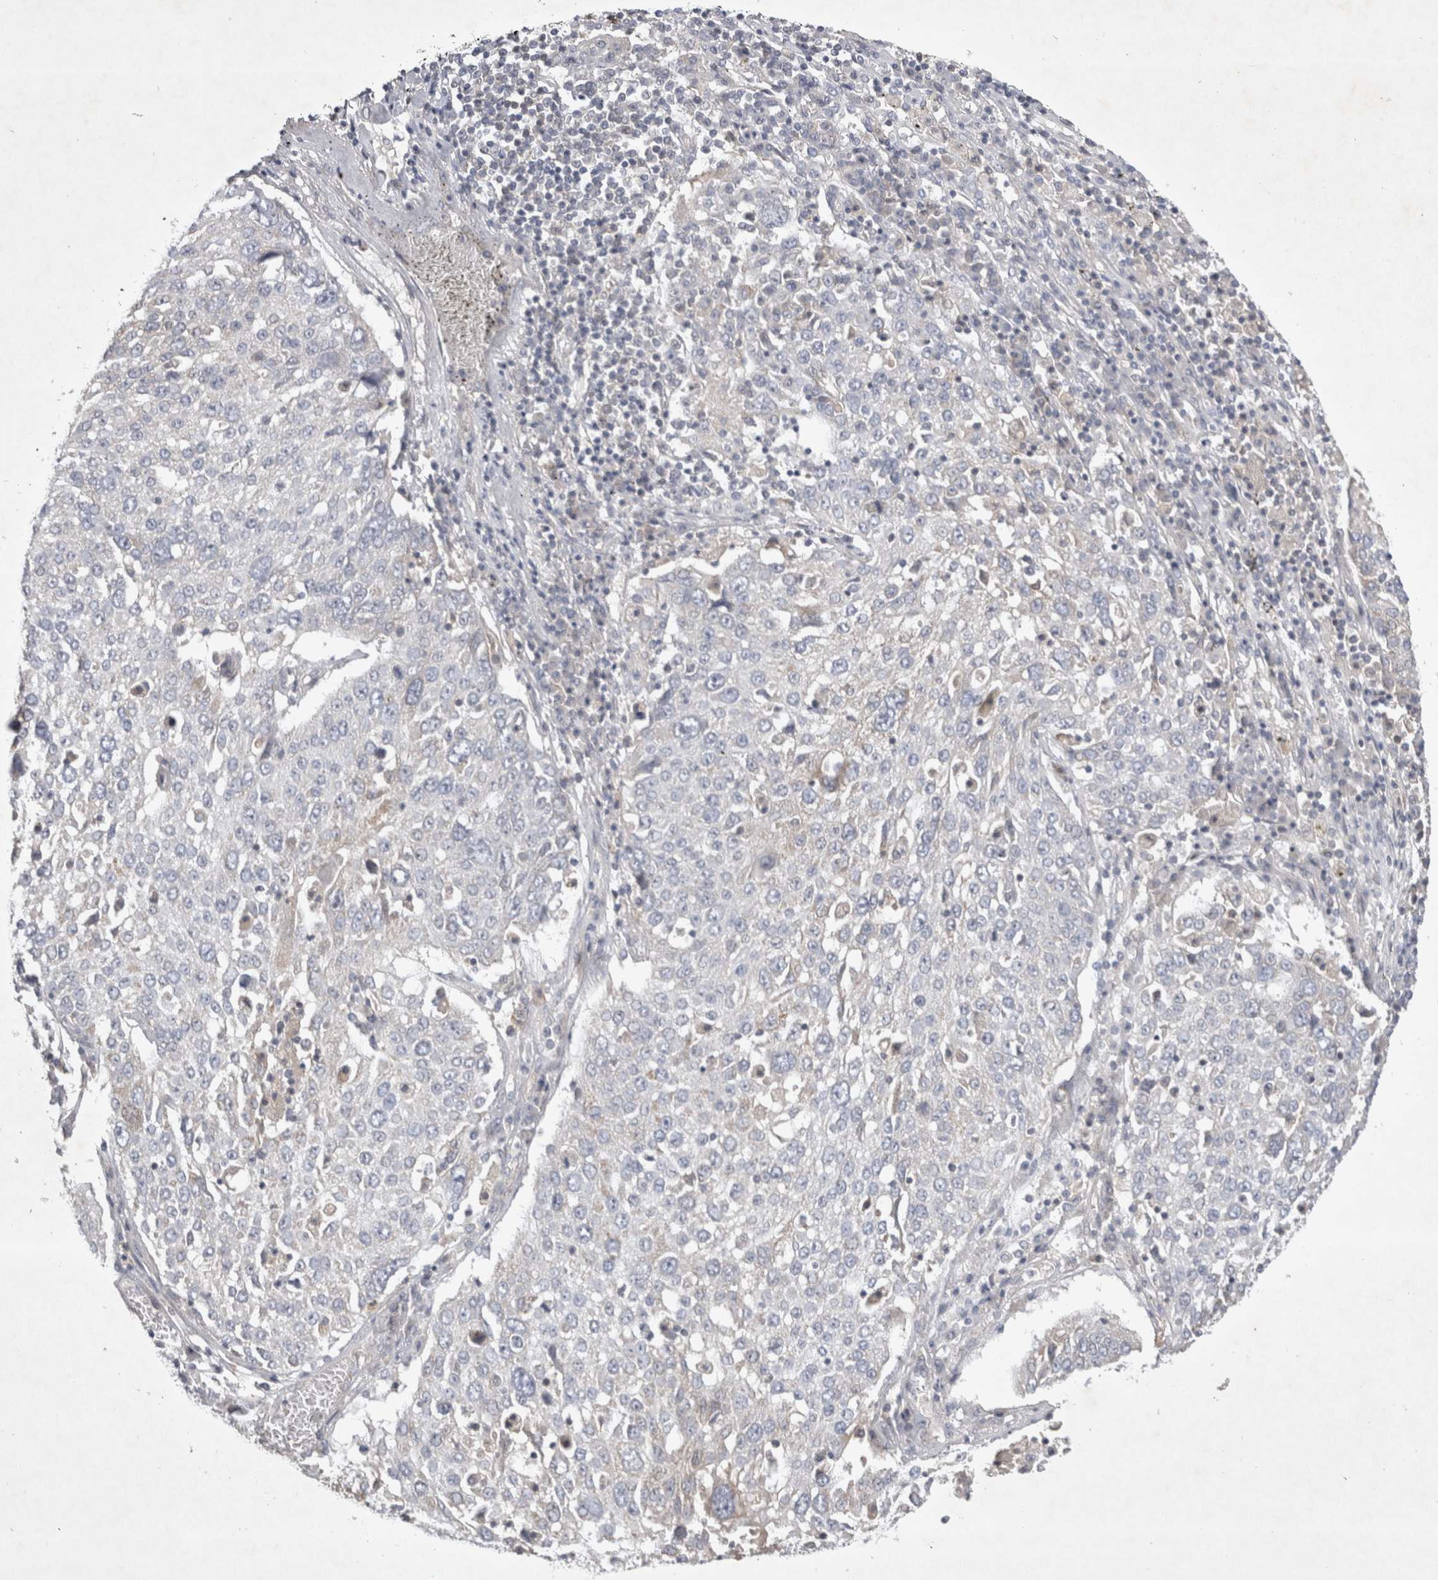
{"staining": {"intensity": "negative", "quantity": "none", "location": "none"}, "tissue": "lung cancer", "cell_type": "Tumor cells", "image_type": "cancer", "snomed": [{"axis": "morphology", "description": "Squamous cell carcinoma, NOS"}, {"axis": "topography", "description": "Lung"}], "caption": "An IHC histopathology image of lung cancer (squamous cell carcinoma) is shown. There is no staining in tumor cells of lung cancer (squamous cell carcinoma).", "gene": "SRD5A3", "patient": {"sex": "male", "age": 65}}